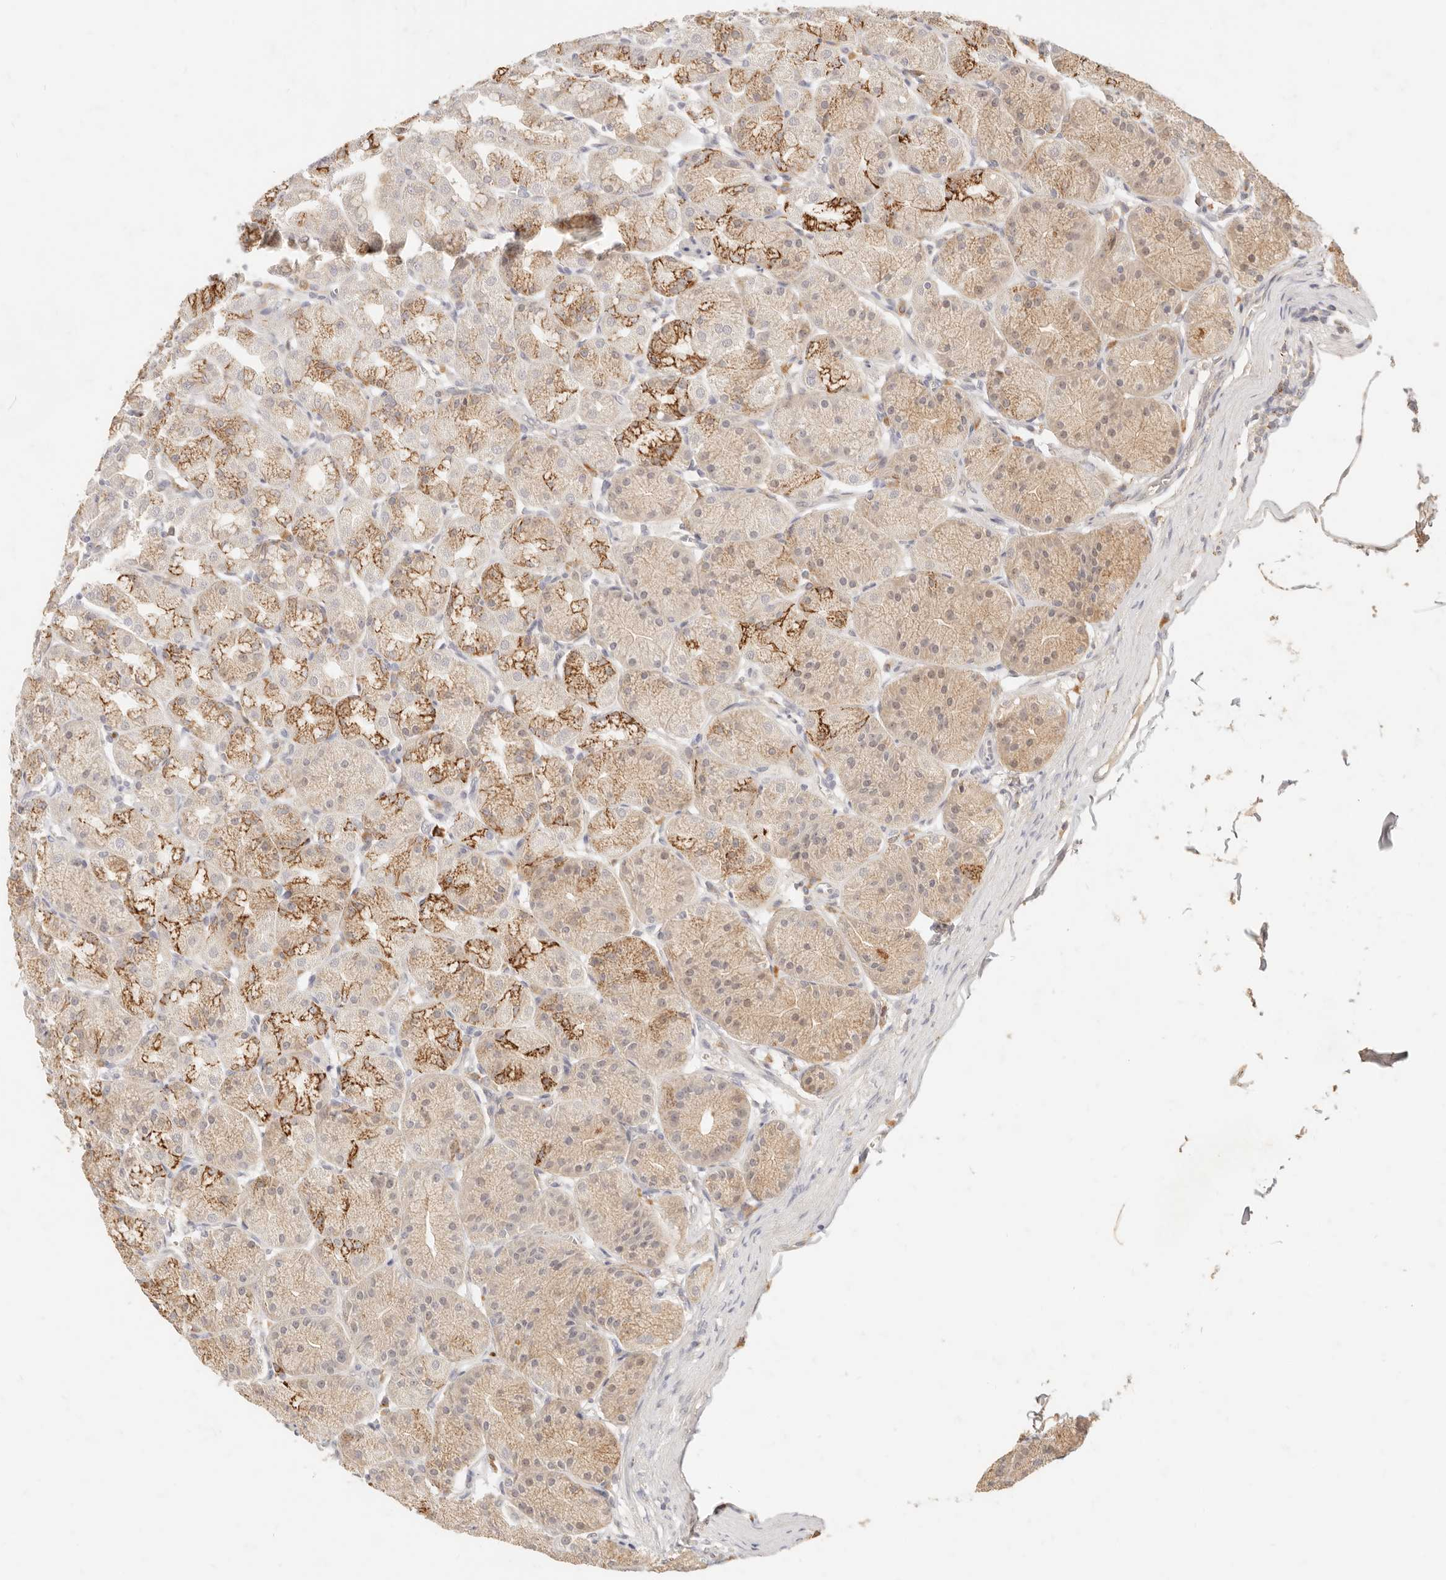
{"staining": {"intensity": "strong", "quantity": "25%-75%", "location": "cytoplasmic/membranous"}, "tissue": "stomach", "cell_type": "Glandular cells", "image_type": "normal", "snomed": [{"axis": "morphology", "description": "Normal tissue, NOS"}, {"axis": "topography", "description": "Stomach"}], "caption": "Protein expression analysis of normal human stomach reveals strong cytoplasmic/membranous expression in about 25%-75% of glandular cells.", "gene": "TMTC2", "patient": {"sex": "male", "age": 42}}